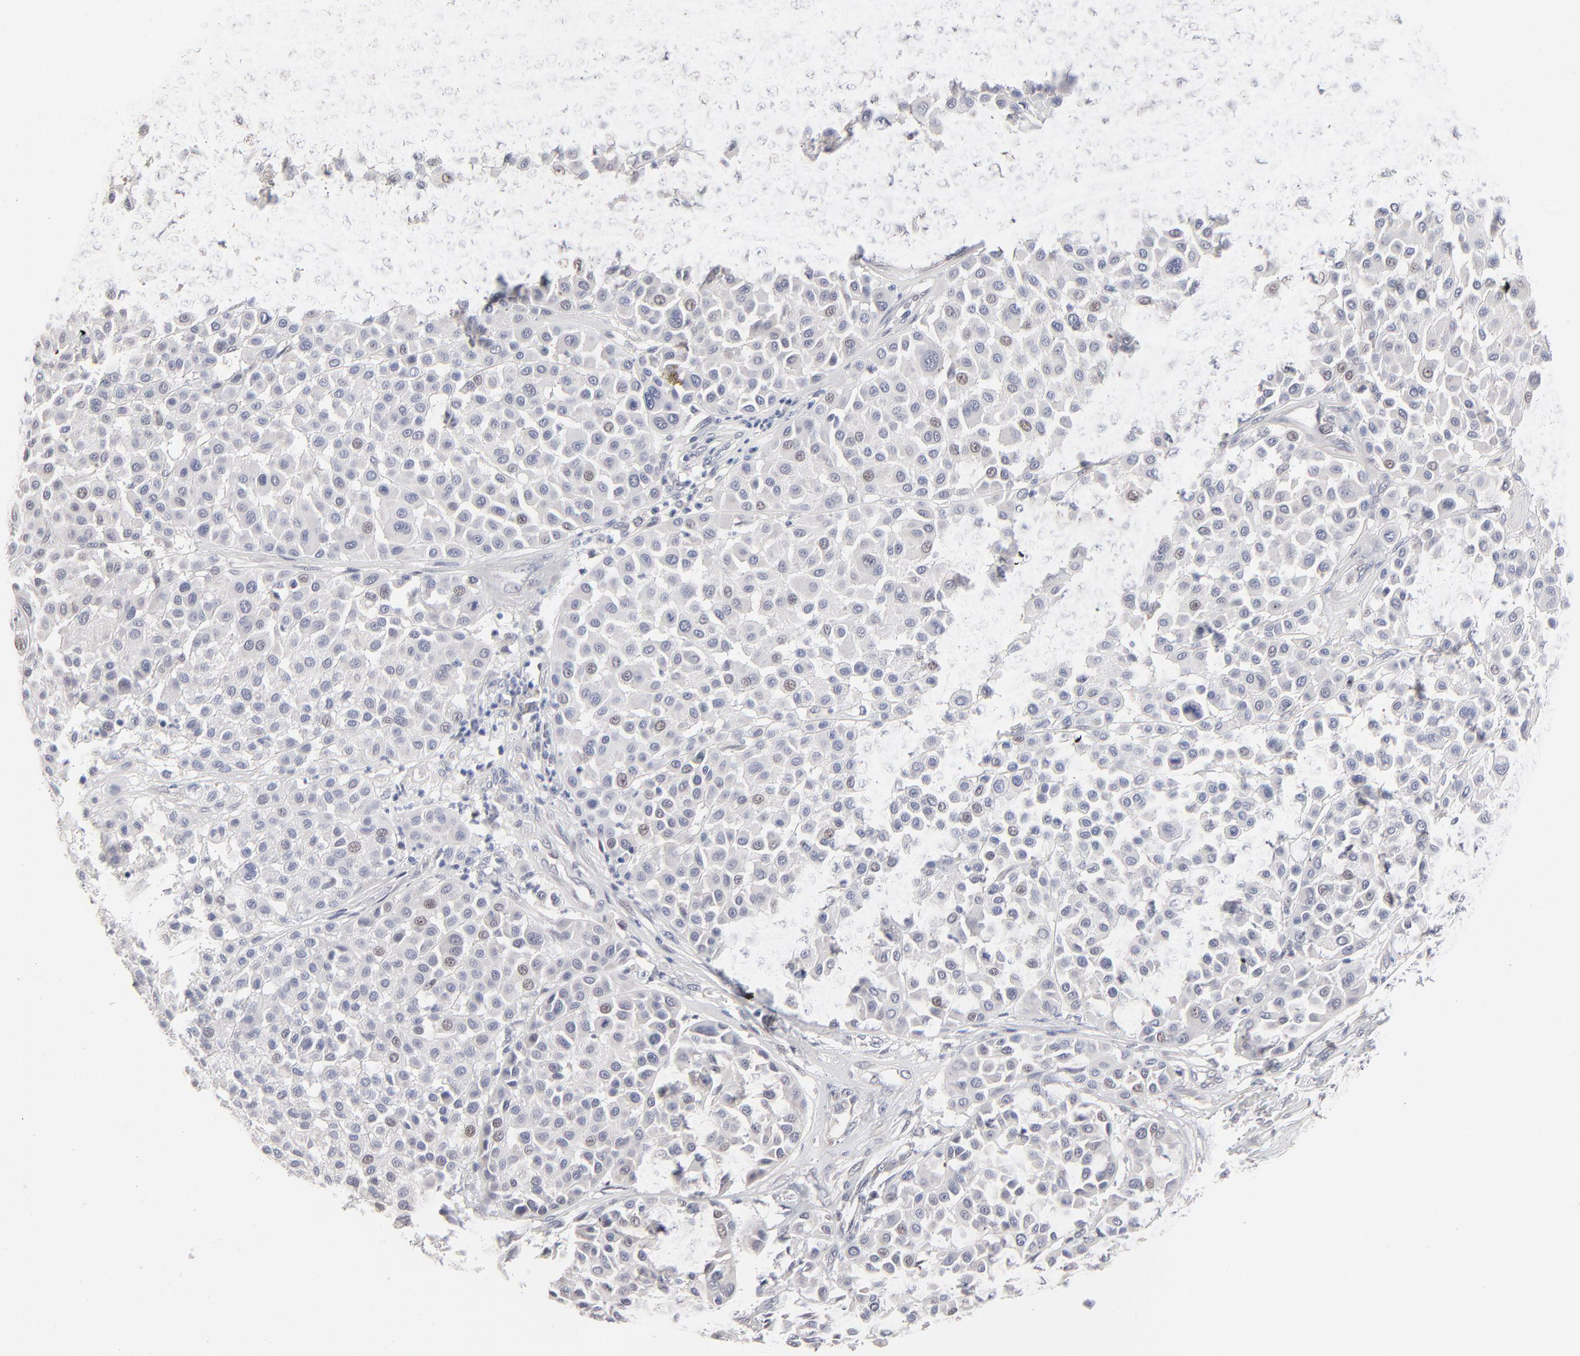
{"staining": {"intensity": "weak", "quantity": "<25%", "location": "nuclear"}, "tissue": "melanoma", "cell_type": "Tumor cells", "image_type": "cancer", "snomed": [{"axis": "morphology", "description": "Malignant melanoma, Metastatic site"}, {"axis": "topography", "description": "Soft tissue"}], "caption": "The micrograph reveals no significant staining in tumor cells of malignant melanoma (metastatic site). (Stains: DAB immunohistochemistry (IHC) with hematoxylin counter stain, Microscopy: brightfield microscopy at high magnification).", "gene": "RBM3", "patient": {"sex": "male", "age": 41}}